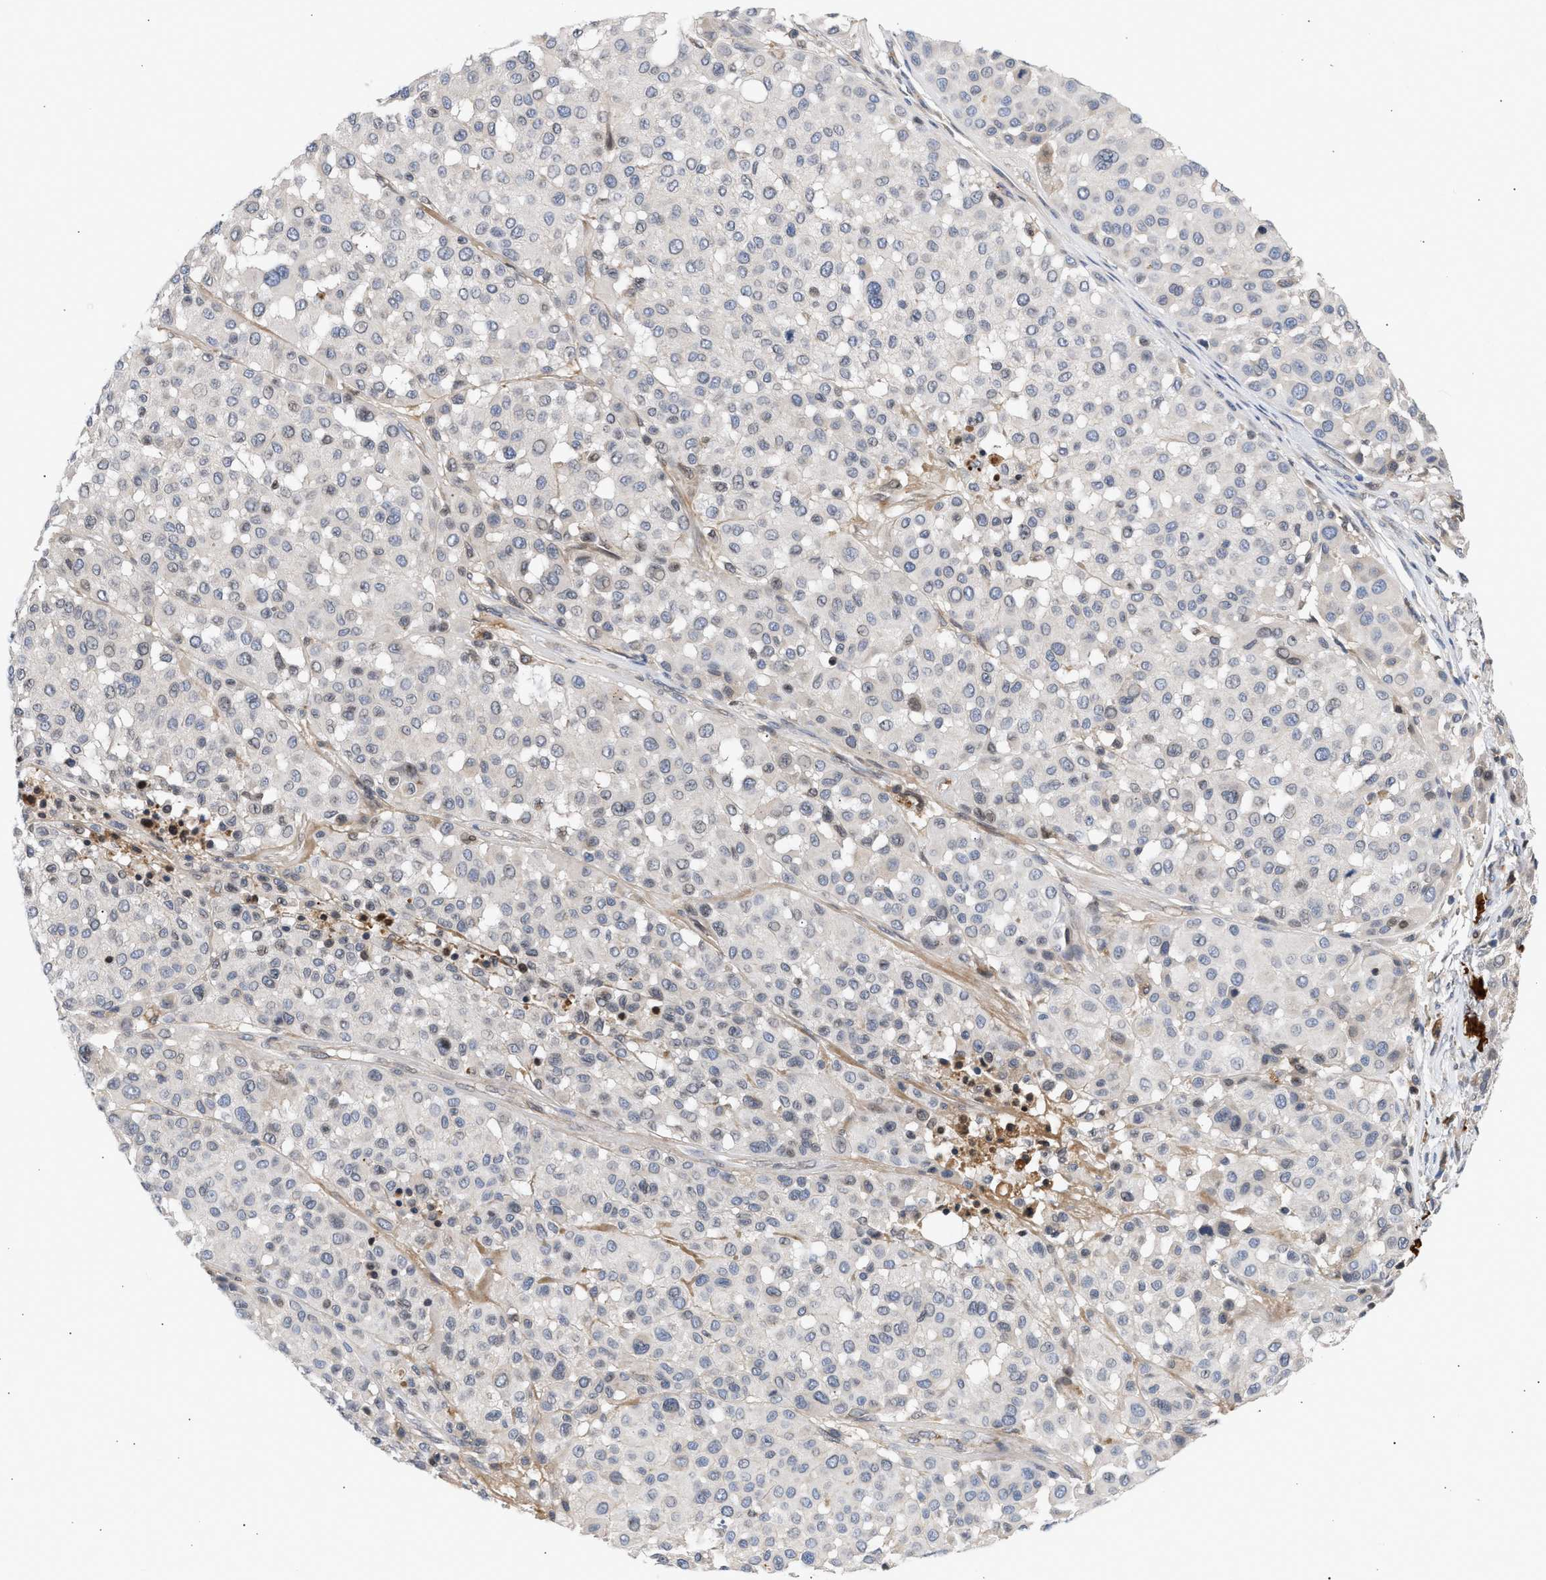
{"staining": {"intensity": "negative", "quantity": "none", "location": "none"}, "tissue": "melanoma", "cell_type": "Tumor cells", "image_type": "cancer", "snomed": [{"axis": "morphology", "description": "Malignant melanoma, Metastatic site"}, {"axis": "topography", "description": "Soft tissue"}], "caption": "Immunohistochemical staining of melanoma displays no significant expression in tumor cells.", "gene": "NUP62", "patient": {"sex": "male", "age": 41}}